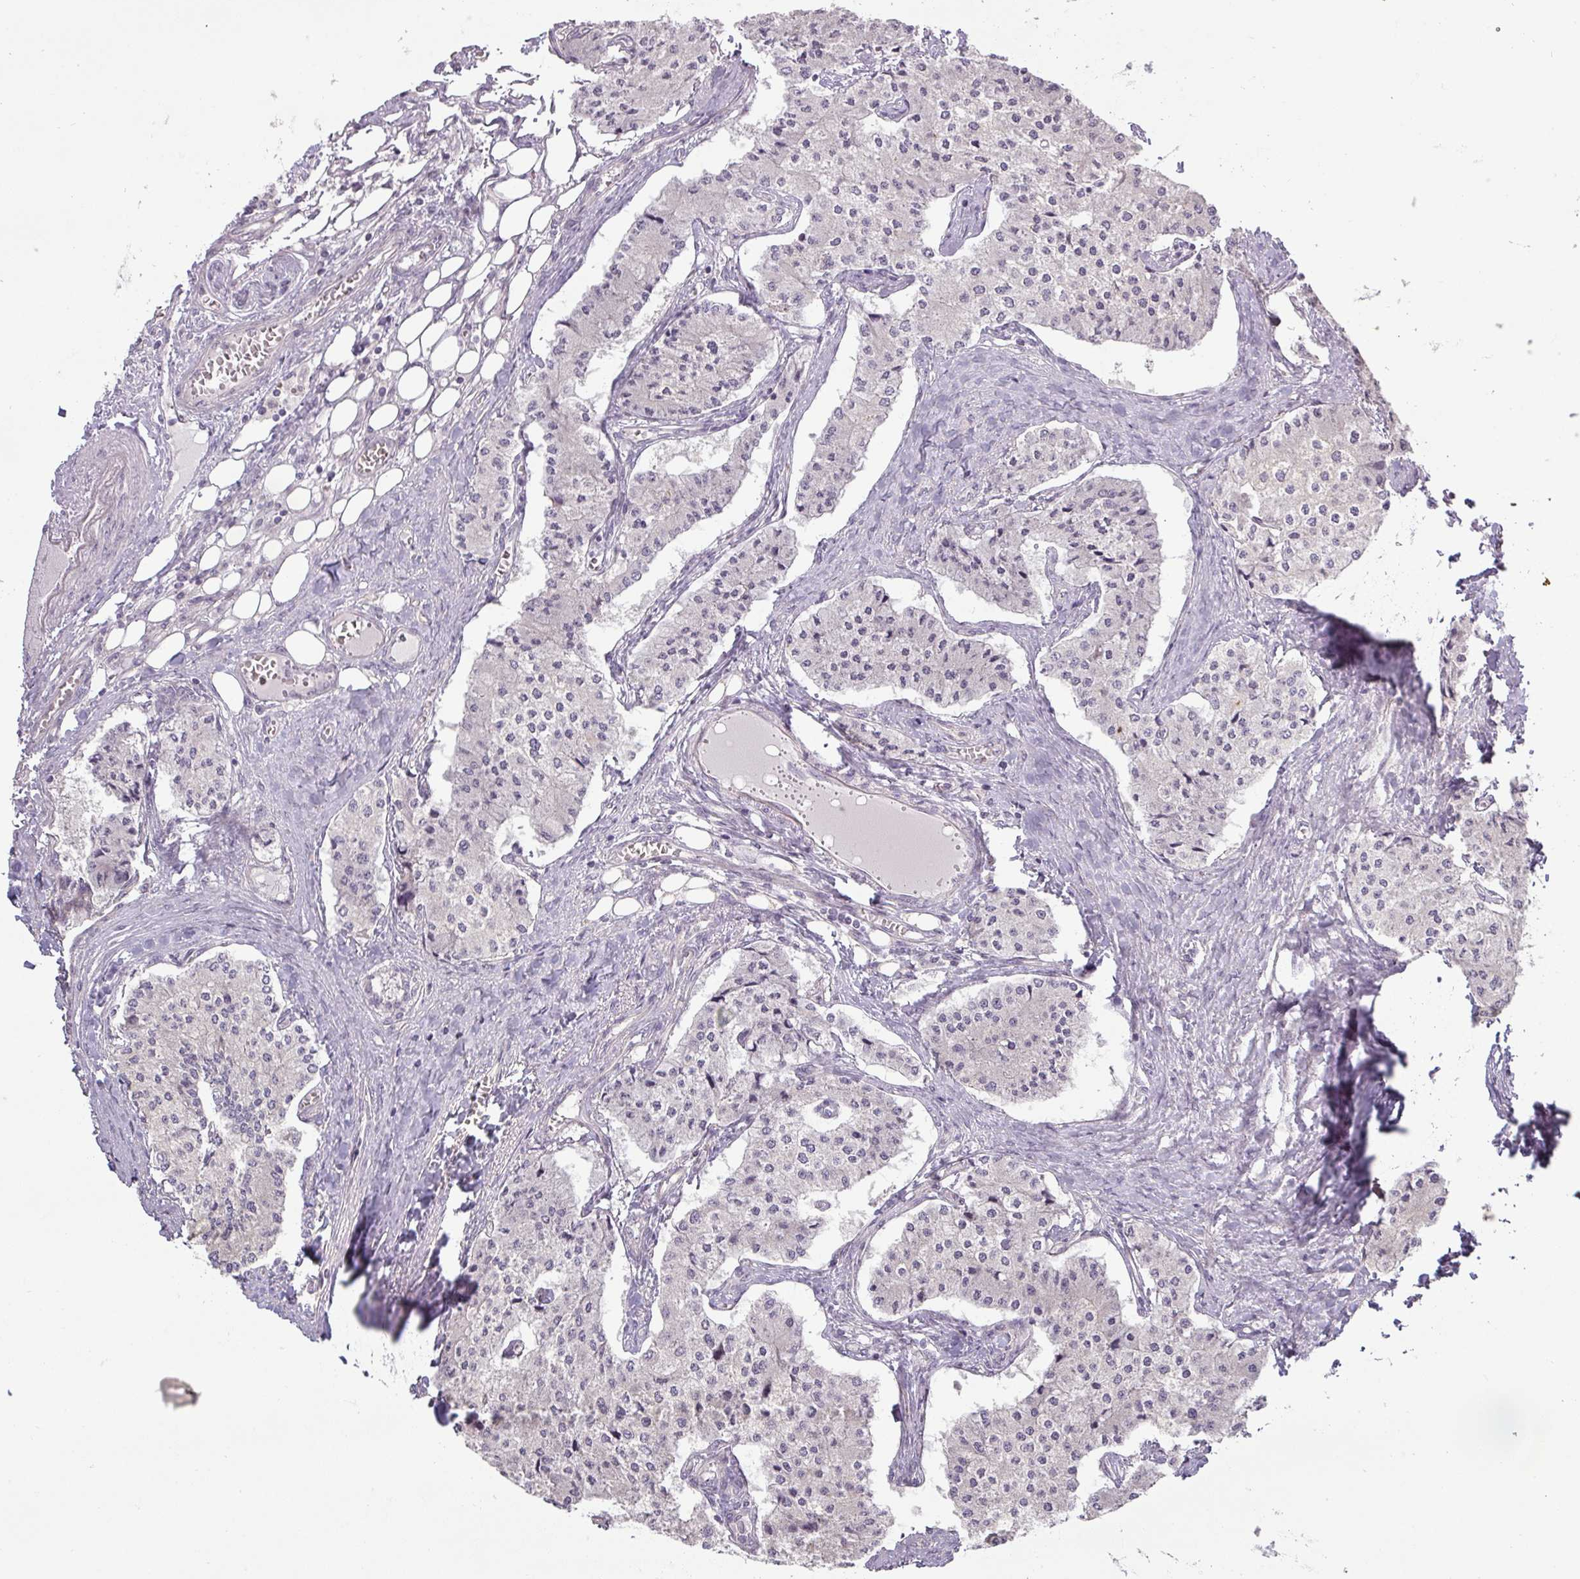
{"staining": {"intensity": "negative", "quantity": "none", "location": "none"}, "tissue": "carcinoid", "cell_type": "Tumor cells", "image_type": "cancer", "snomed": [{"axis": "morphology", "description": "Carcinoid, malignant, NOS"}, {"axis": "topography", "description": "Colon"}], "caption": "Carcinoid was stained to show a protein in brown. There is no significant positivity in tumor cells.", "gene": "NIN", "patient": {"sex": "female", "age": 52}}